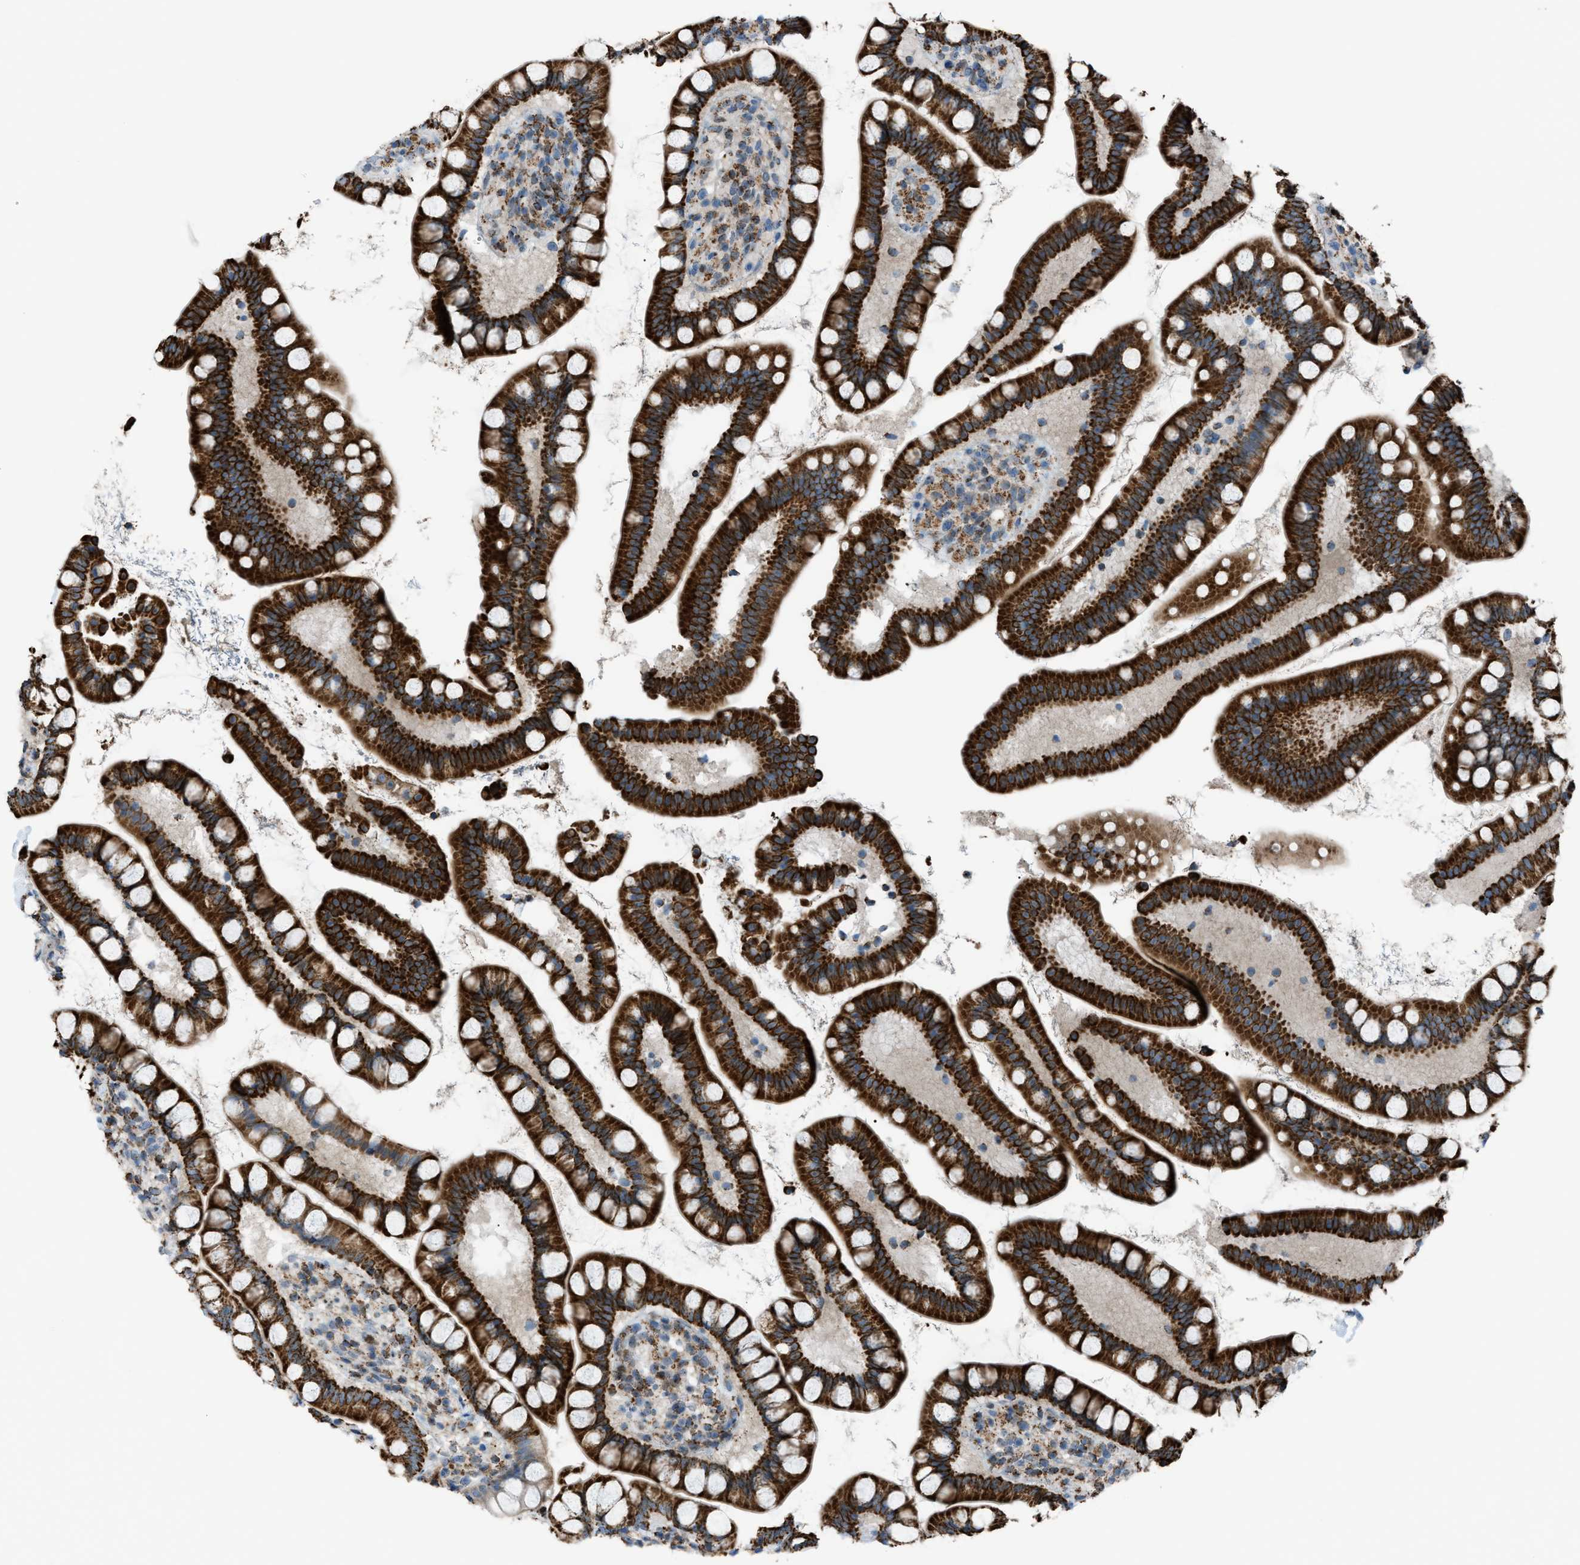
{"staining": {"intensity": "strong", "quantity": ">75%", "location": "cytoplasmic/membranous"}, "tissue": "small intestine", "cell_type": "Glandular cells", "image_type": "normal", "snomed": [{"axis": "morphology", "description": "Normal tissue, NOS"}, {"axis": "topography", "description": "Small intestine"}], "caption": "Brown immunohistochemical staining in normal small intestine demonstrates strong cytoplasmic/membranous expression in about >75% of glandular cells.", "gene": "SRM", "patient": {"sex": "female", "age": 84}}